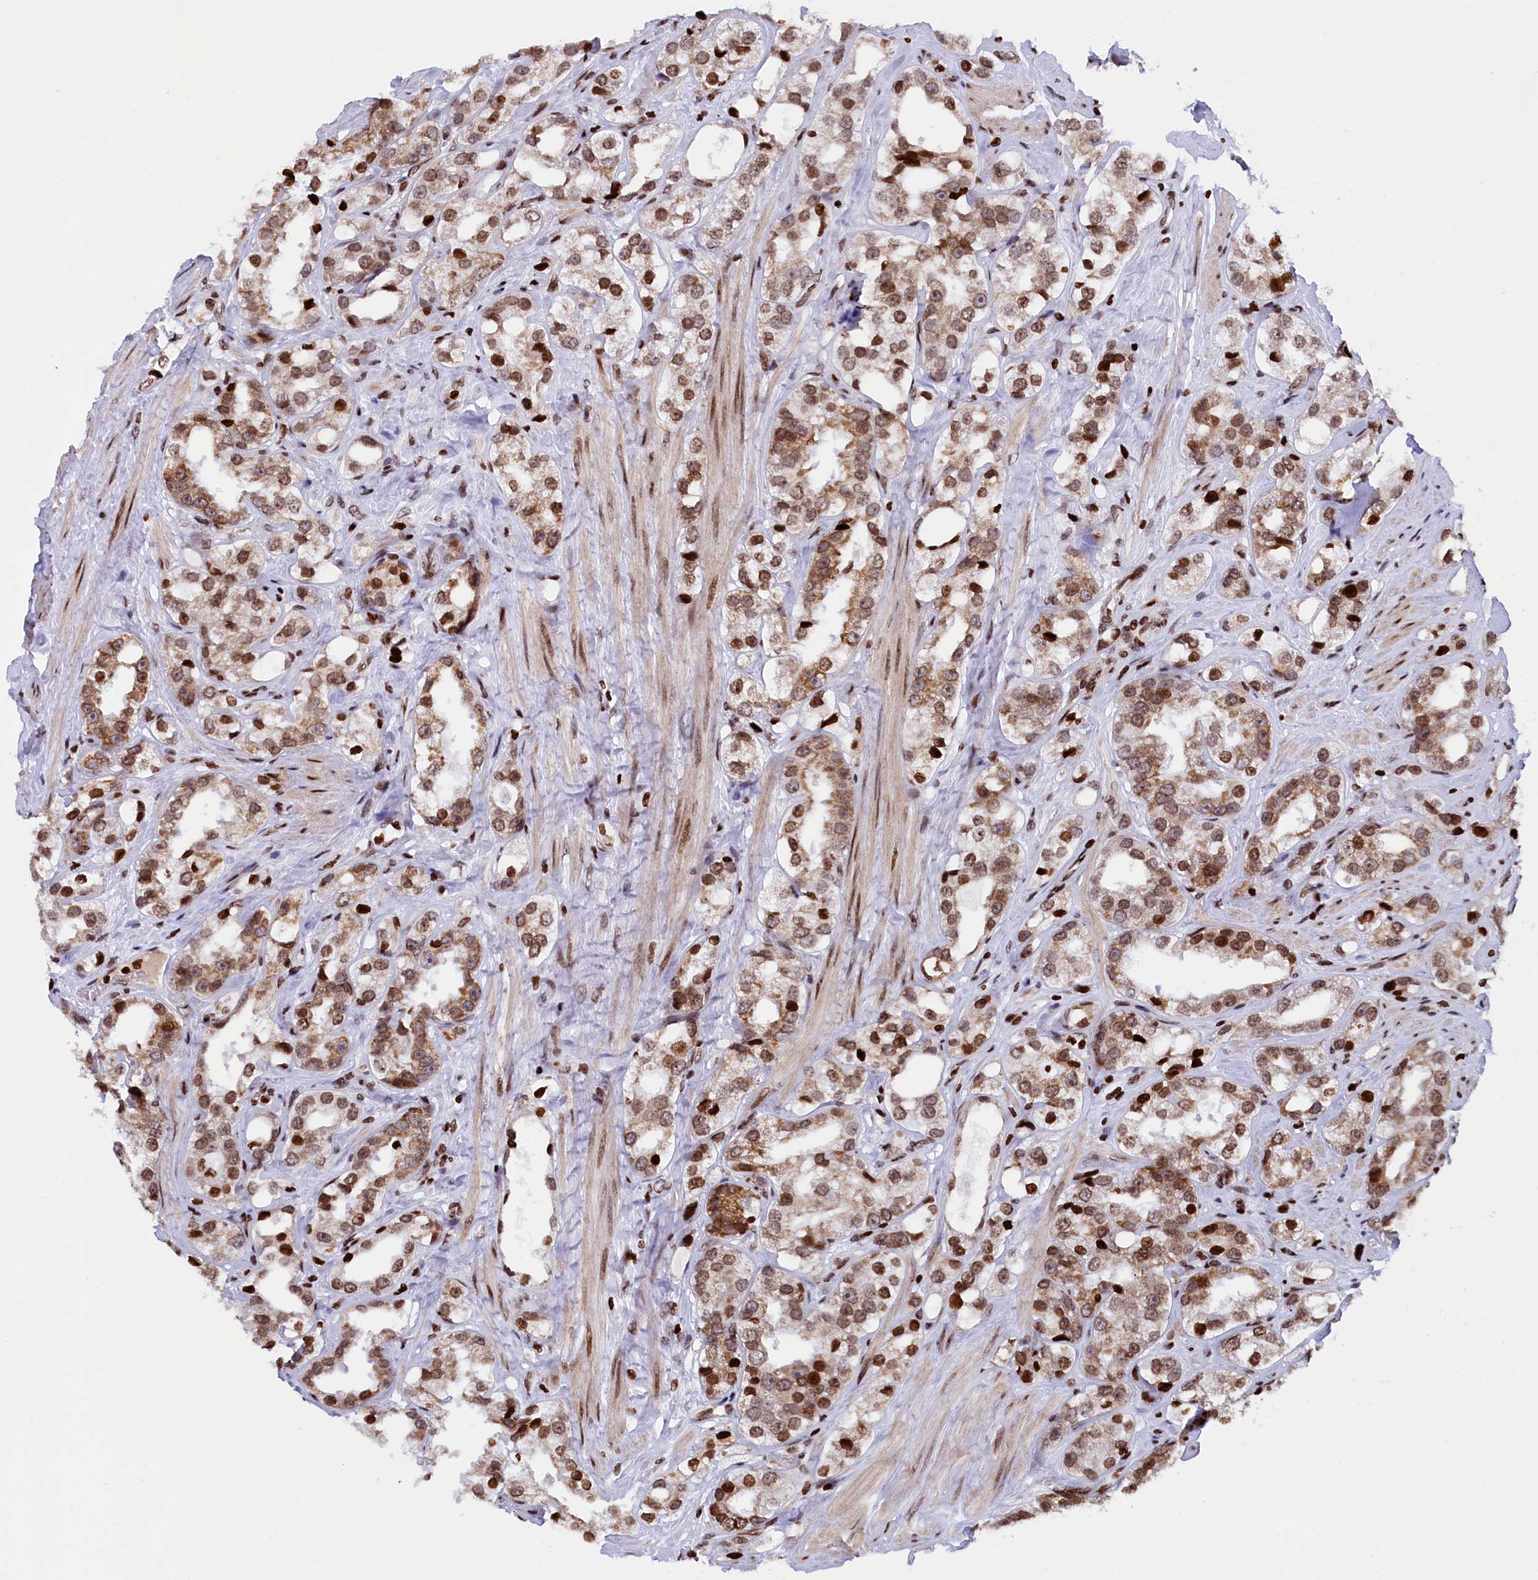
{"staining": {"intensity": "moderate", "quantity": ">75%", "location": "cytoplasmic/membranous,nuclear"}, "tissue": "prostate cancer", "cell_type": "Tumor cells", "image_type": "cancer", "snomed": [{"axis": "morphology", "description": "Adenocarcinoma, NOS"}, {"axis": "topography", "description": "Prostate"}], "caption": "Immunohistochemical staining of adenocarcinoma (prostate) shows medium levels of moderate cytoplasmic/membranous and nuclear protein staining in approximately >75% of tumor cells.", "gene": "TIMM29", "patient": {"sex": "male", "age": 79}}